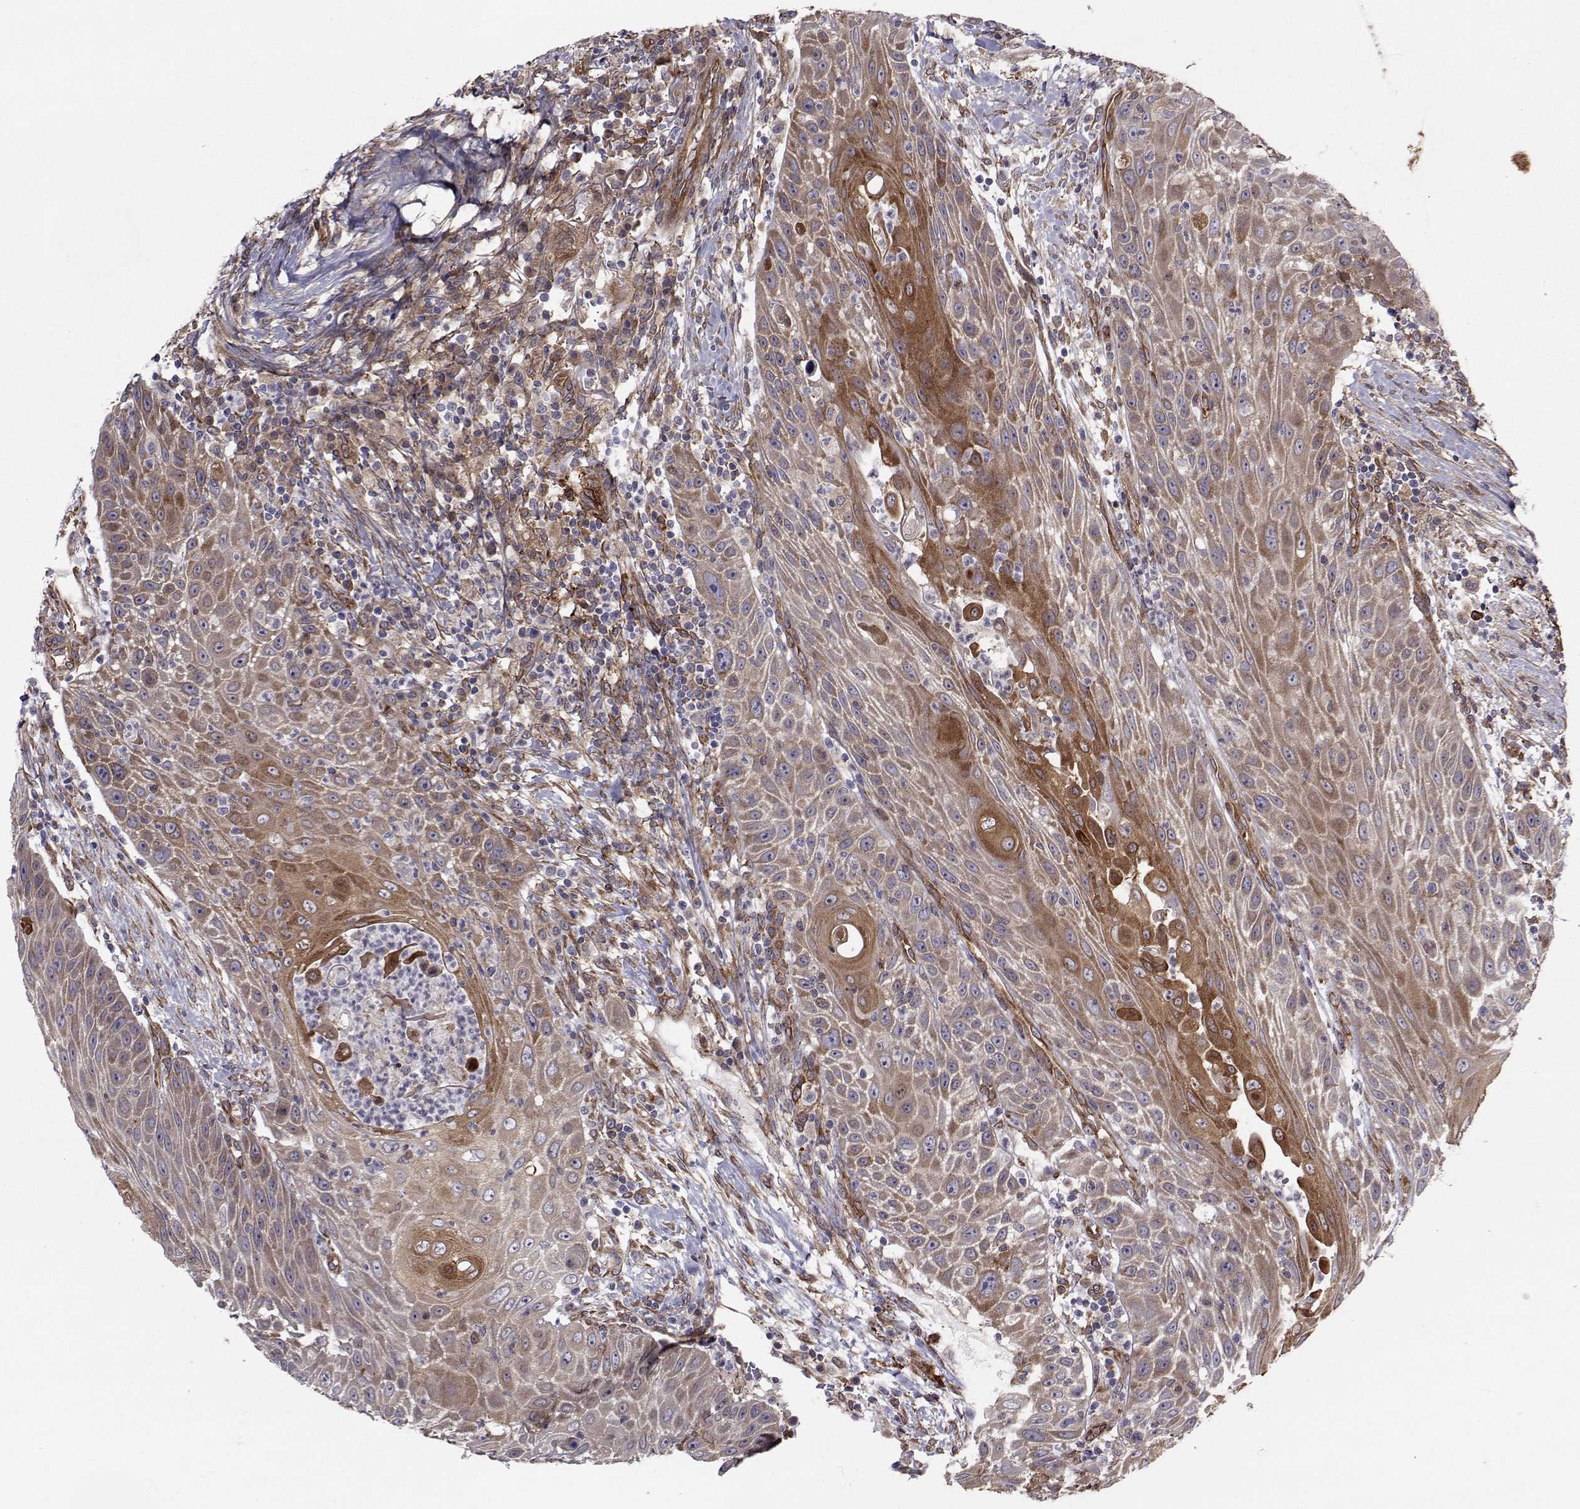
{"staining": {"intensity": "moderate", "quantity": ">75%", "location": "cytoplasmic/membranous"}, "tissue": "head and neck cancer", "cell_type": "Tumor cells", "image_type": "cancer", "snomed": [{"axis": "morphology", "description": "Squamous cell carcinoma, NOS"}, {"axis": "topography", "description": "Head-Neck"}], "caption": "Squamous cell carcinoma (head and neck) stained for a protein (brown) shows moderate cytoplasmic/membranous positive staining in about >75% of tumor cells.", "gene": "TRIP10", "patient": {"sex": "male", "age": 69}}